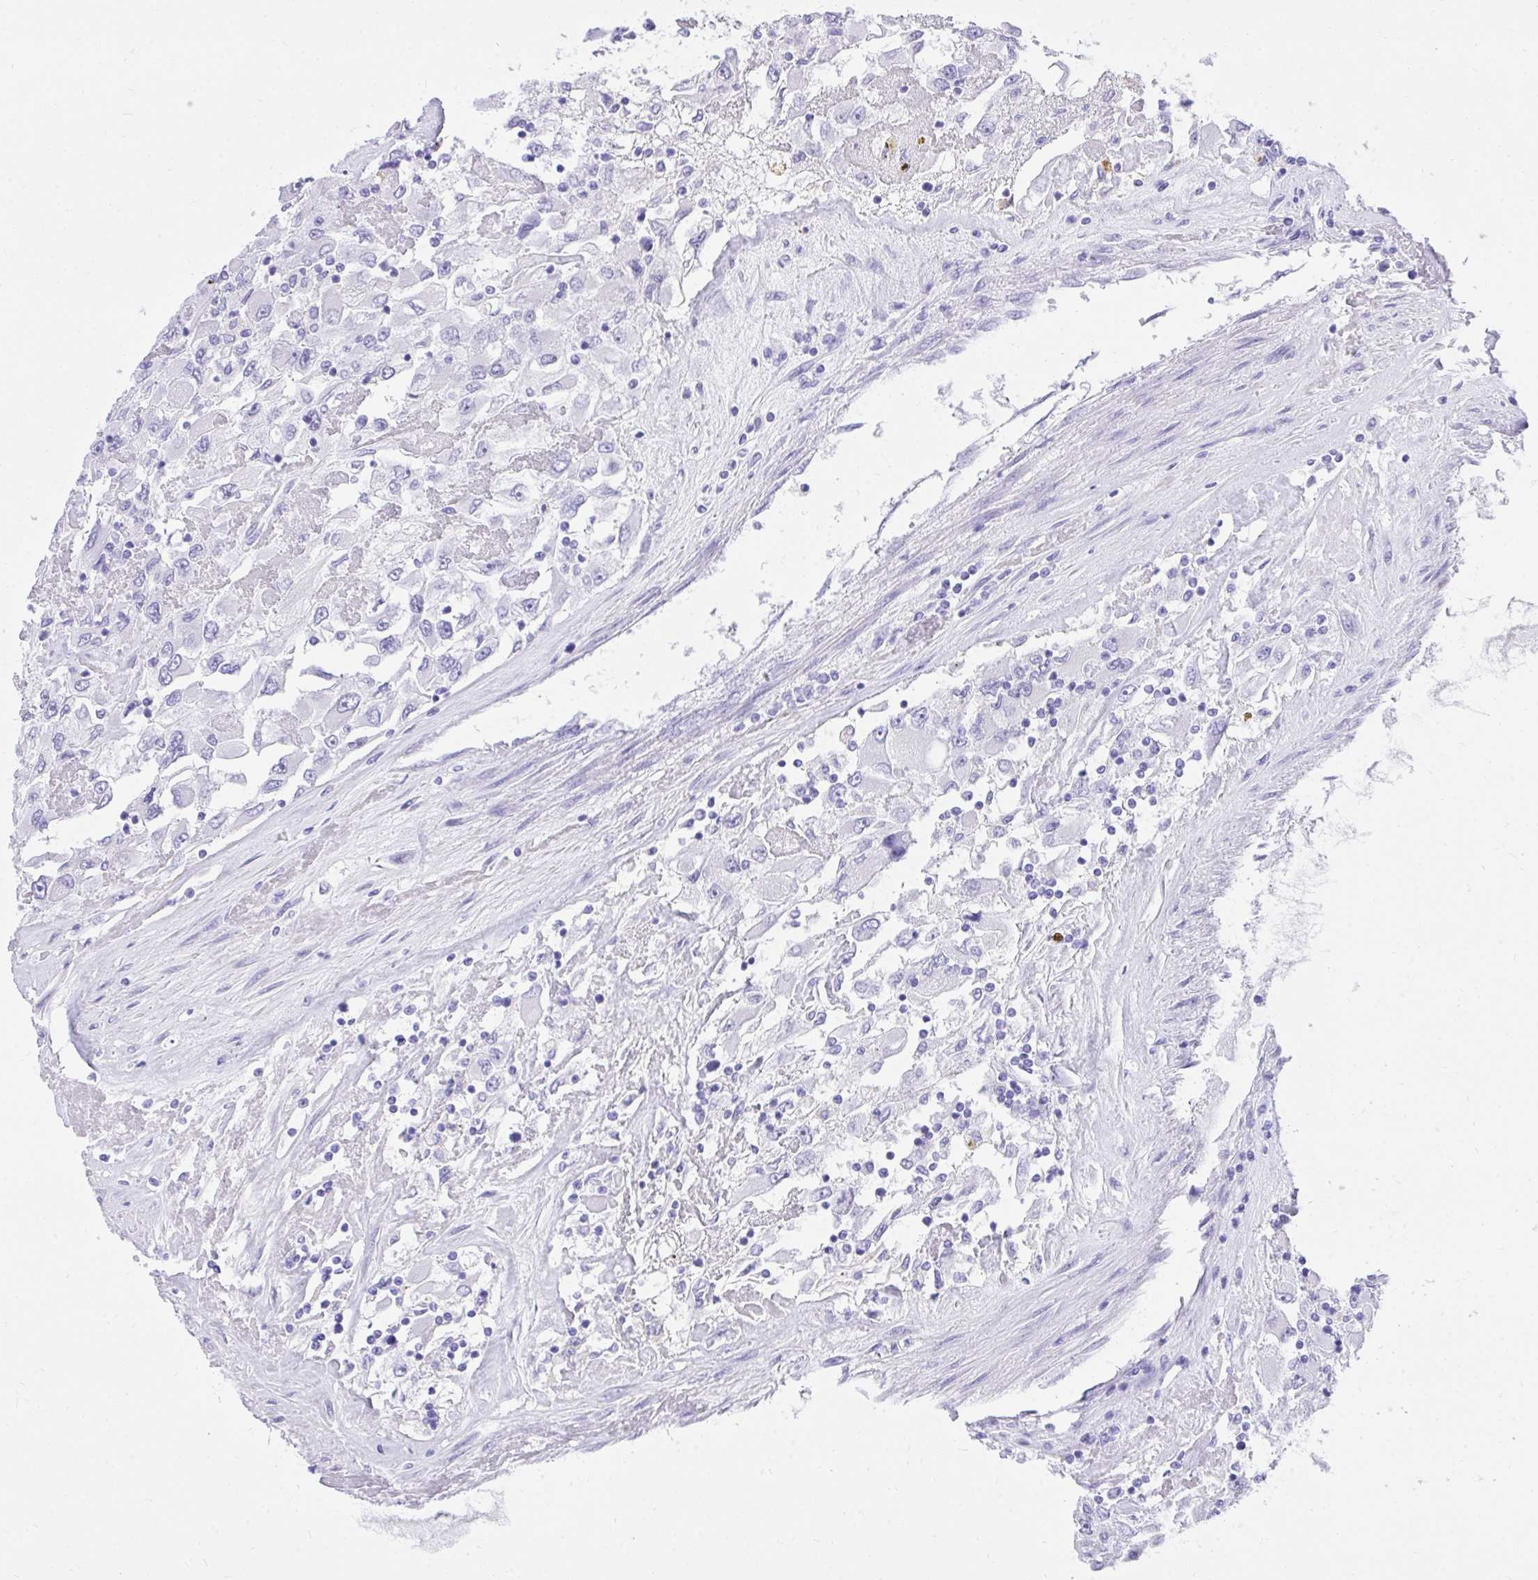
{"staining": {"intensity": "negative", "quantity": "none", "location": "none"}, "tissue": "renal cancer", "cell_type": "Tumor cells", "image_type": "cancer", "snomed": [{"axis": "morphology", "description": "Adenocarcinoma, NOS"}, {"axis": "topography", "description": "Kidney"}], "caption": "Tumor cells show no significant expression in renal adenocarcinoma. (Brightfield microscopy of DAB IHC at high magnification).", "gene": "KCNN4", "patient": {"sex": "female", "age": 52}}